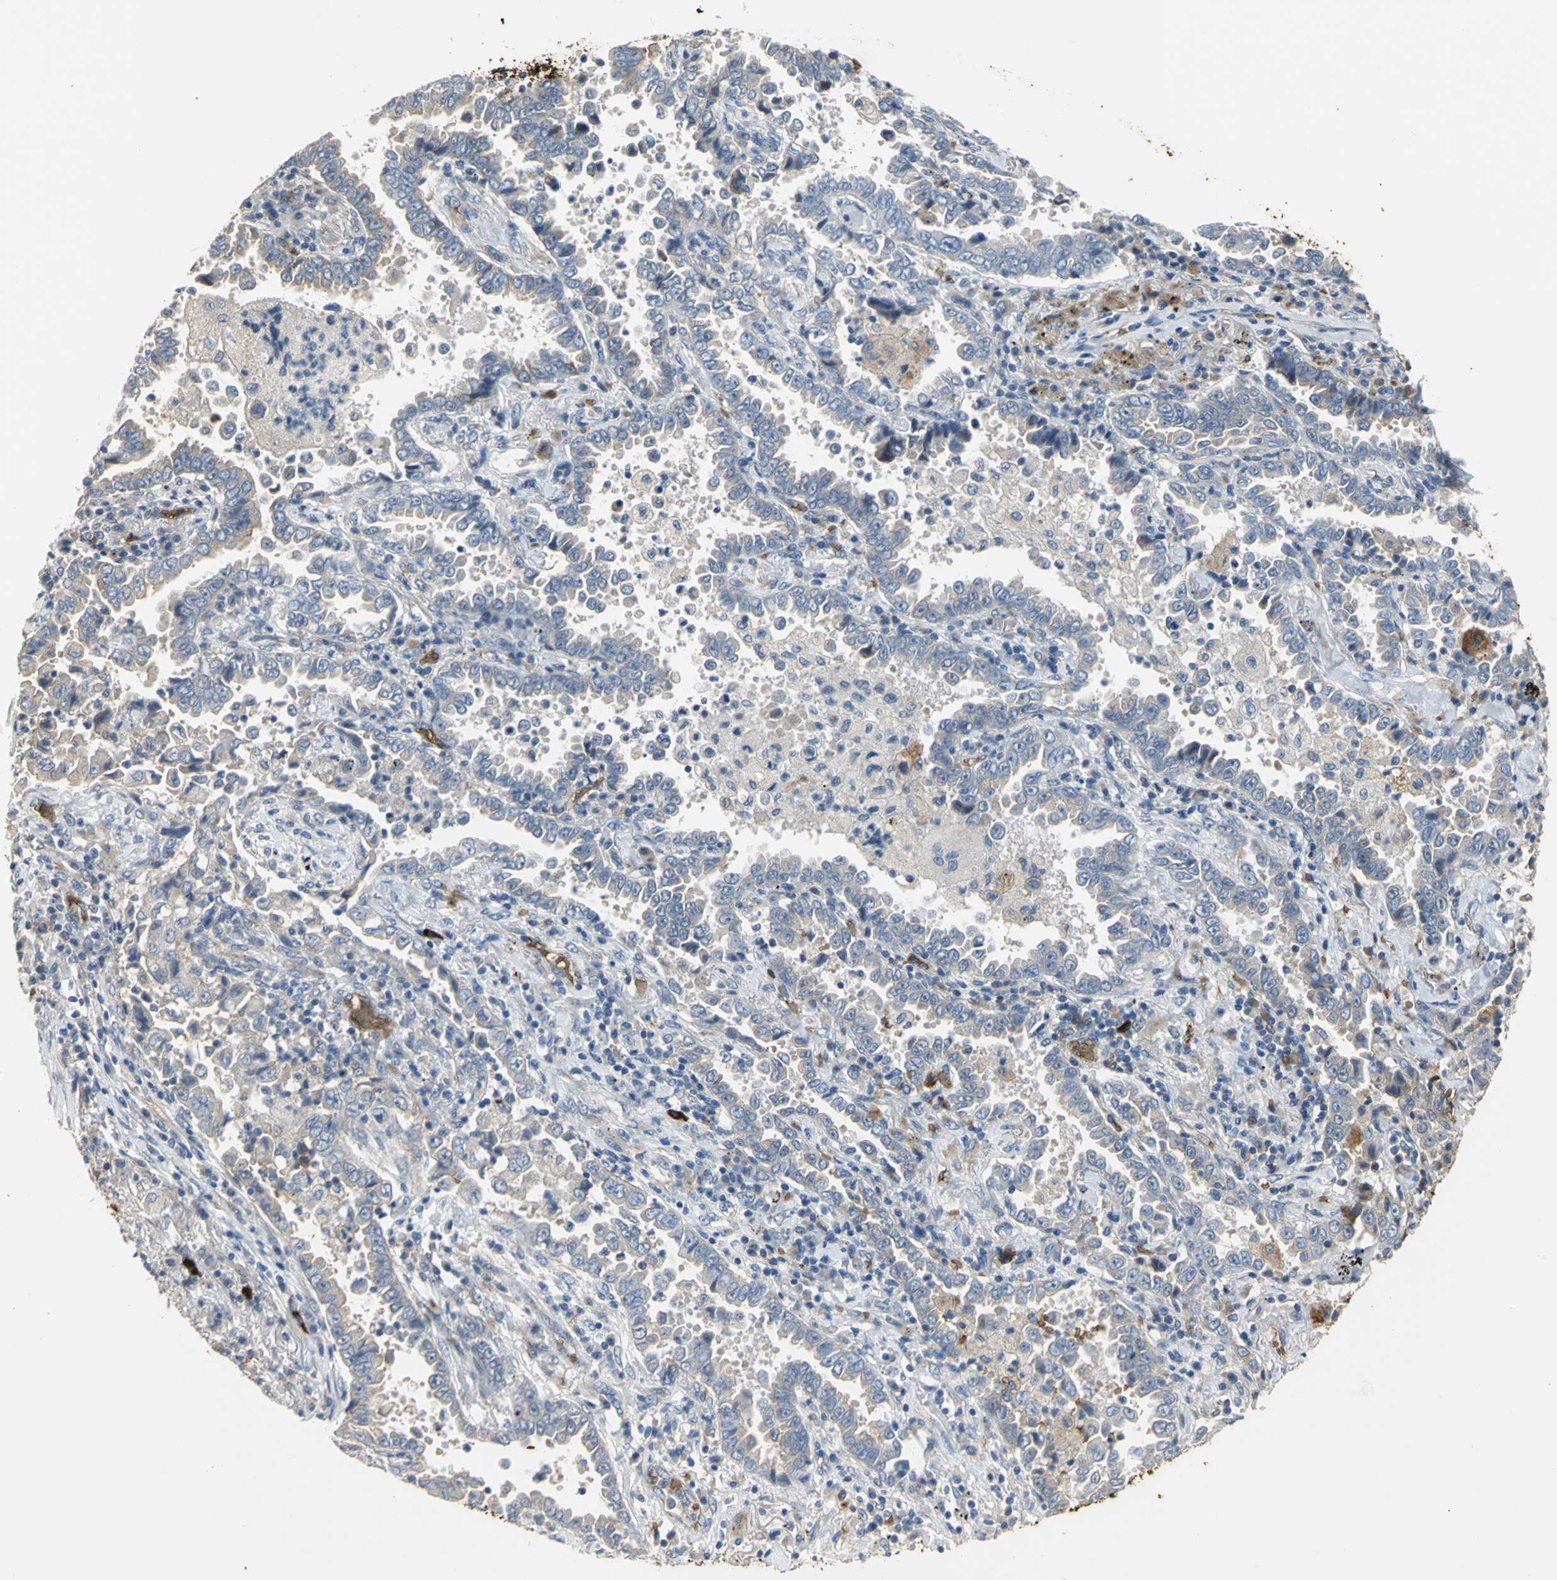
{"staining": {"intensity": "moderate", "quantity": "25%-75%", "location": "cytoplasmic/membranous"}, "tissue": "lung cancer", "cell_type": "Tumor cells", "image_type": "cancer", "snomed": [{"axis": "morphology", "description": "Normal tissue, NOS"}, {"axis": "morphology", "description": "Inflammation, NOS"}, {"axis": "morphology", "description": "Adenocarcinoma, NOS"}, {"axis": "topography", "description": "Lung"}], "caption": "A brown stain shows moderate cytoplasmic/membranous expression of a protein in lung adenocarcinoma tumor cells.", "gene": "TREM1", "patient": {"sex": "female", "age": 64}}